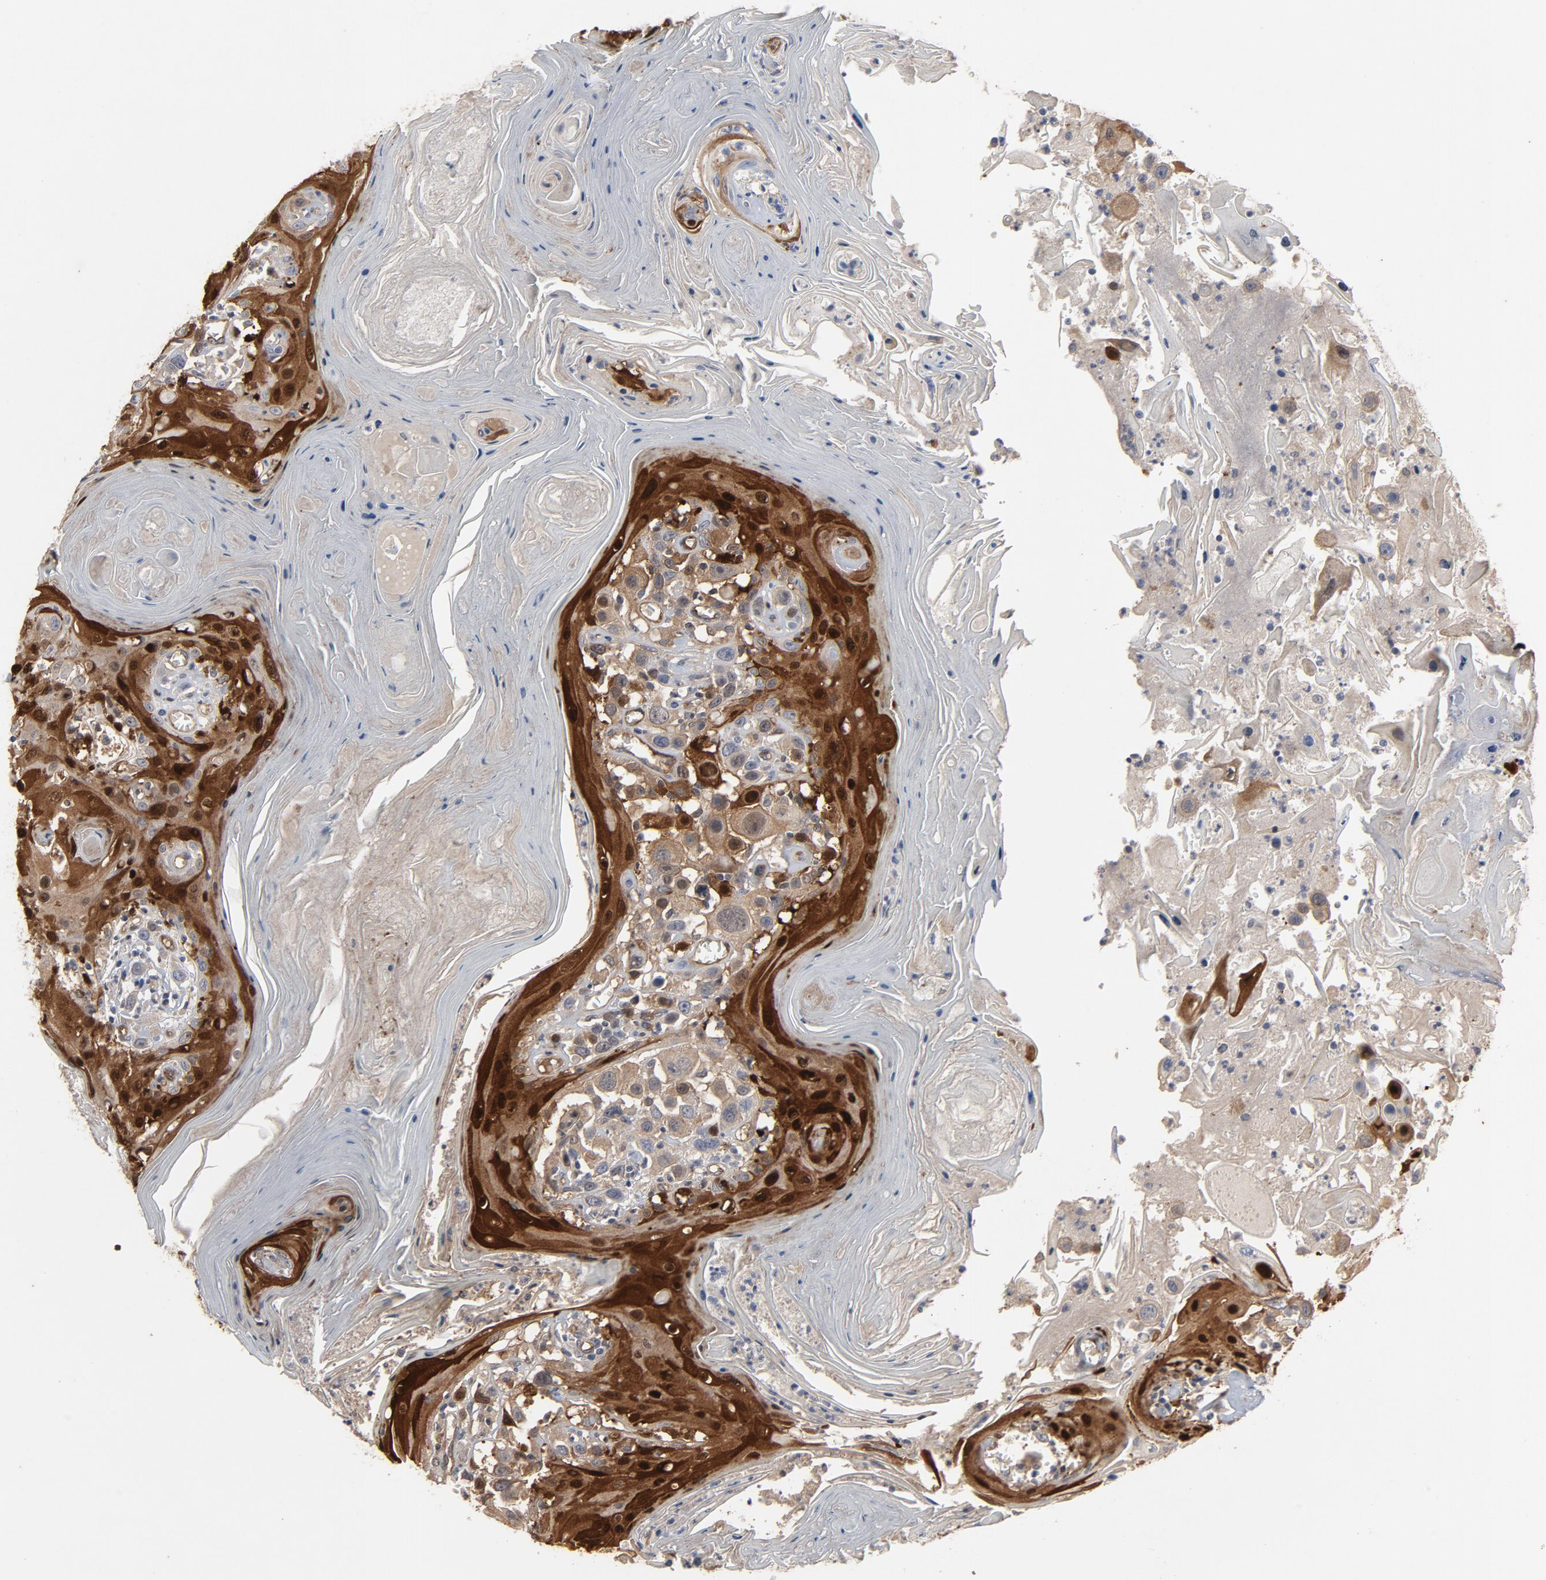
{"staining": {"intensity": "strong", "quantity": ">75%", "location": "cytoplasmic/membranous,nuclear"}, "tissue": "head and neck cancer", "cell_type": "Tumor cells", "image_type": "cancer", "snomed": [{"axis": "morphology", "description": "Squamous cell carcinoma, NOS"}, {"axis": "topography", "description": "Oral tissue"}, {"axis": "topography", "description": "Head-Neck"}], "caption": "A high-resolution photomicrograph shows IHC staining of head and neck cancer, which reveals strong cytoplasmic/membranous and nuclear positivity in approximately >75% of tumor cells.", "gene": "KDR", "patient": {"sex": "female", "age": 76}}